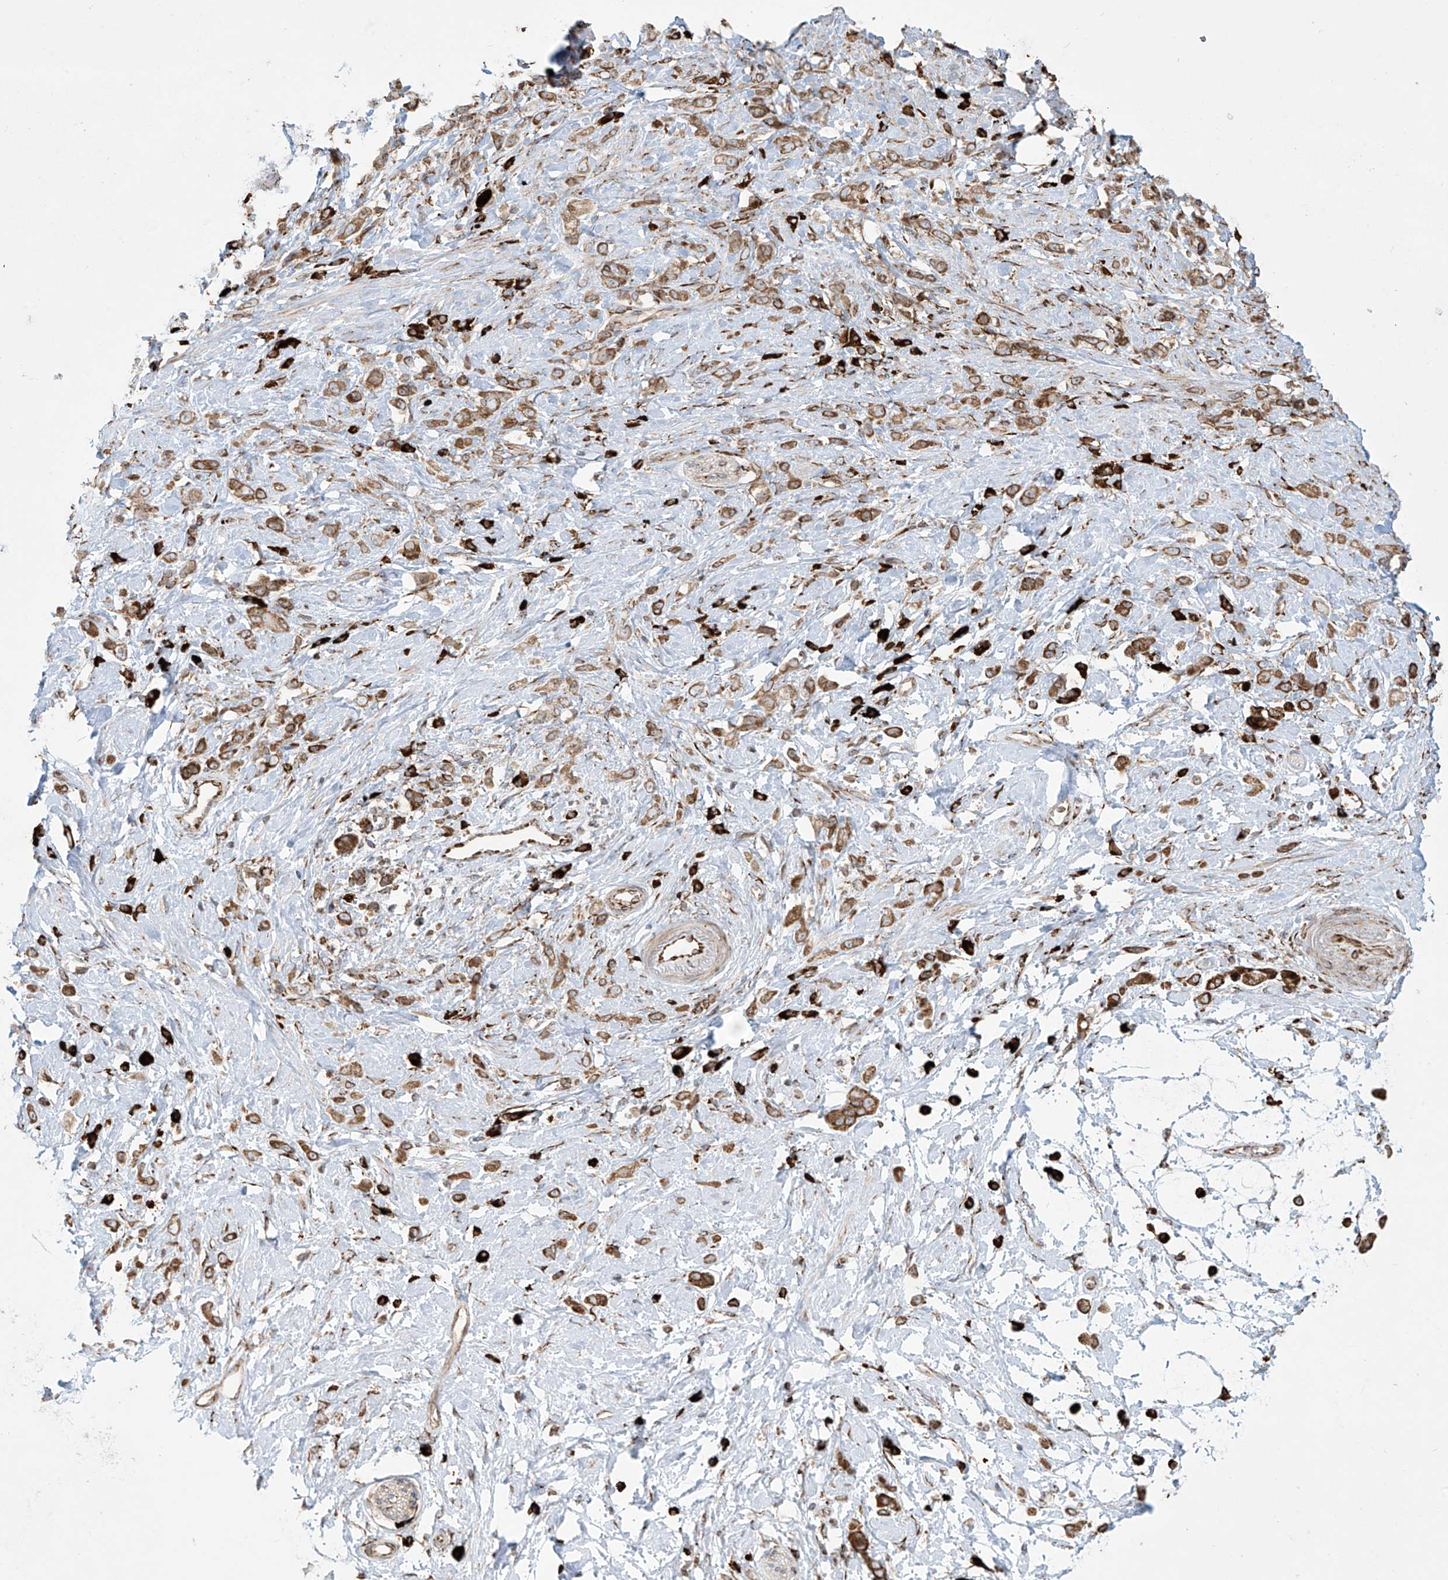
{"staining": {"intensity": "moderate", "quantity": ">75%", "location": "cytoplasmic/membranous"}, "tissue": "stomach cancer", "cell_type": "Tumor cells", "image_type": "cancer", "snomed": [{"axis": "morphology", "description": "Adenocarcinoma, NOS"}, {"axis": "topography", "description": "Stomach"}], "caption": "Immunohistochemistry of human stomach adenocarcinoma exhibits medium levels of moderate cytoplasmic/membranous staining in approximately >75% of tumor cells. The protein is stained brown, and the nuclei are stained in blue (DAB IHC with brightfield microscopy, high magnification).", "gene": "MX1", "patient": {"sex": "female", "age": 60}}